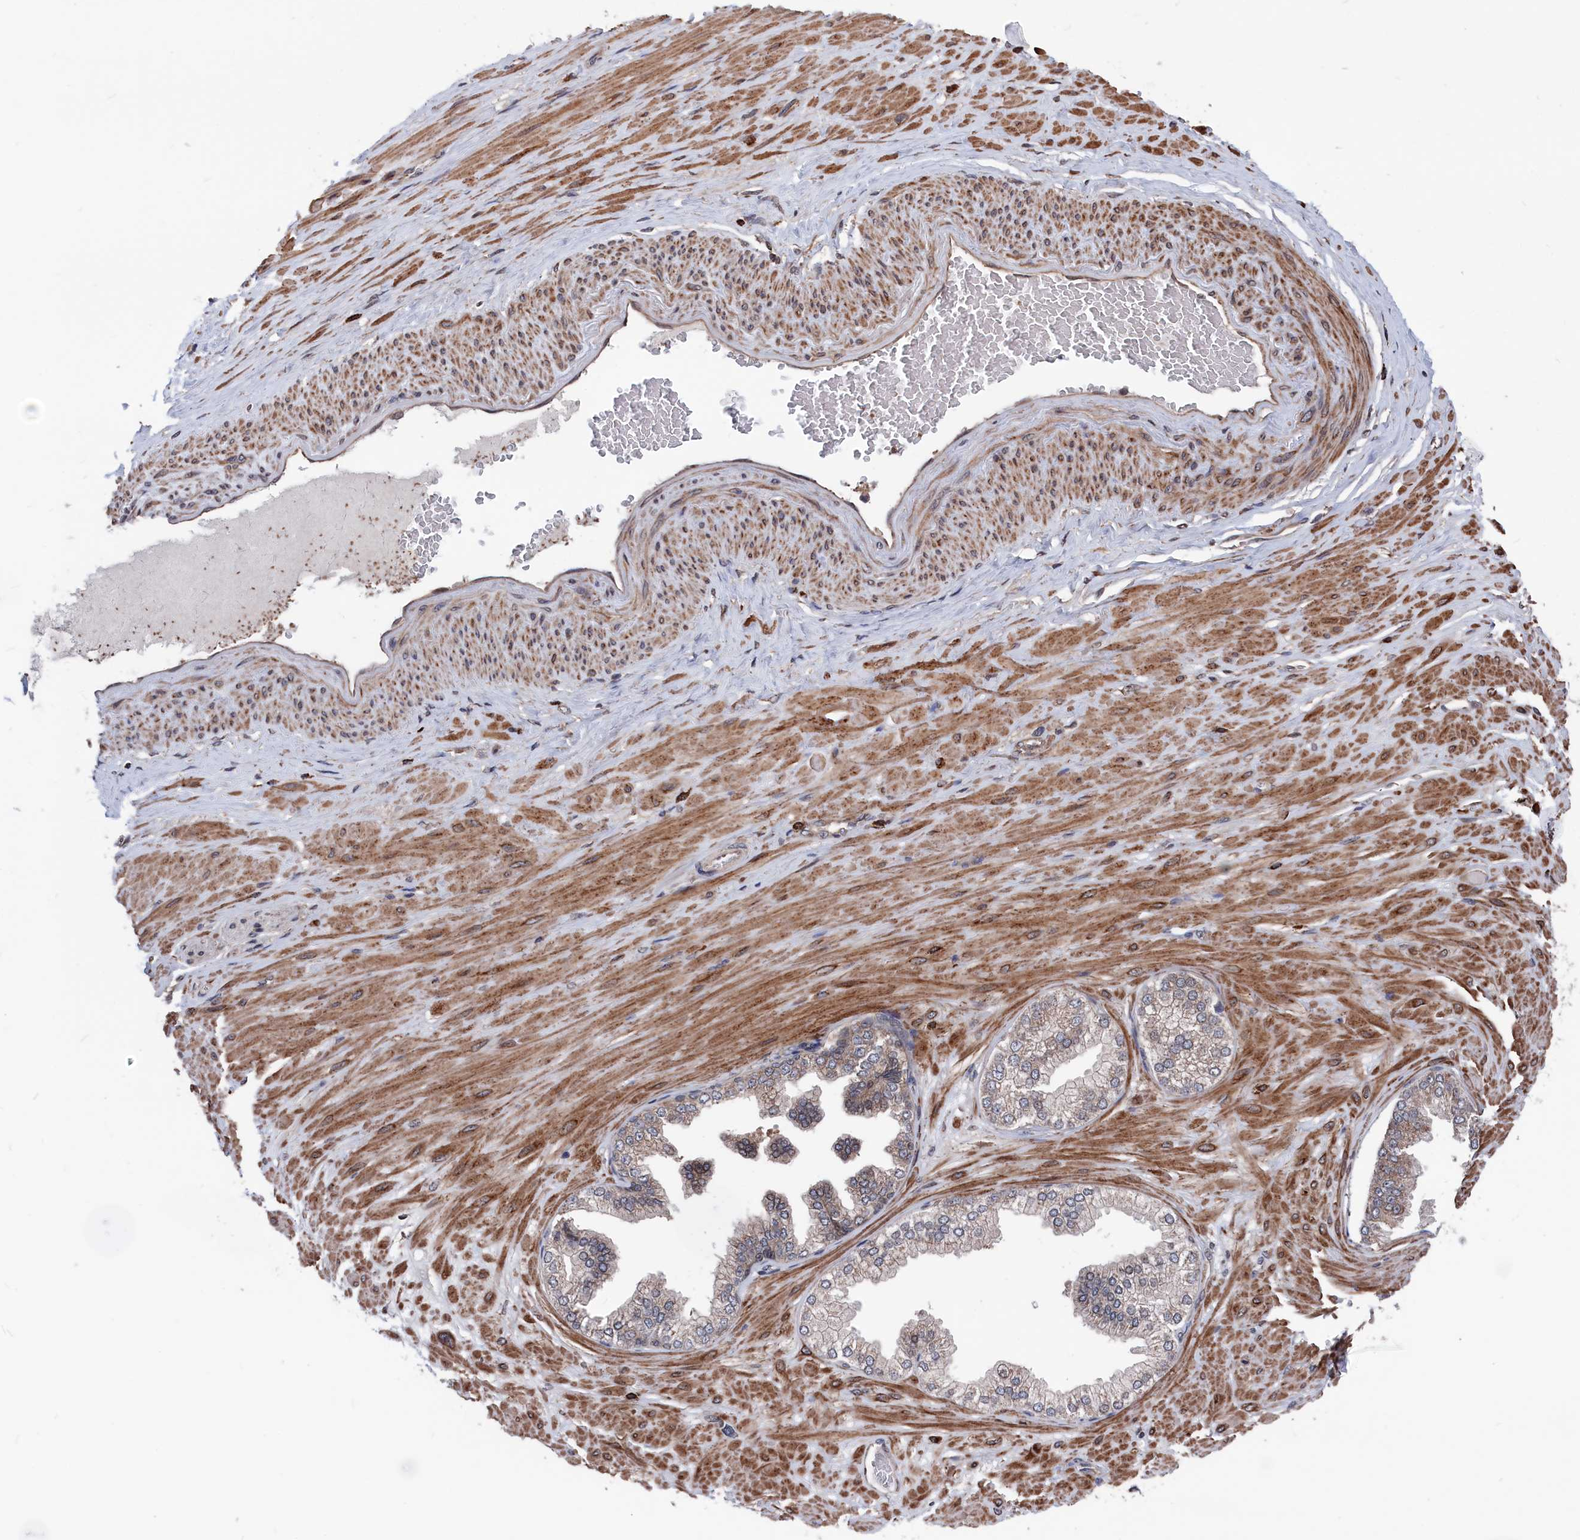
{"staining": {"intensity": "weak", "quantity": "25%-75%", "location": "cytoplasmic/membranous"}, "tissue": "adipose tissue", "cell_type": "Adipocytes", "image_type": "normal", "snomed": [{"axis": "morphology", "description": "Normal tissue, NOS"}, {"axis": "morphology", "description": "Adenocarcinoma, Low grade"}, {"axis": "topography", "description": "Prostate"}, {"axis": "topography", "description": "Peripheral nerve tissue"}], "caption": "Weak cytoplasmic/membranous staining for a protein is appreciated in about 25%-75% of adipocytes of normal adipose tissue using IHC.", "gene": "PDE12", "patient": {"sex": "male", "age": 63}}